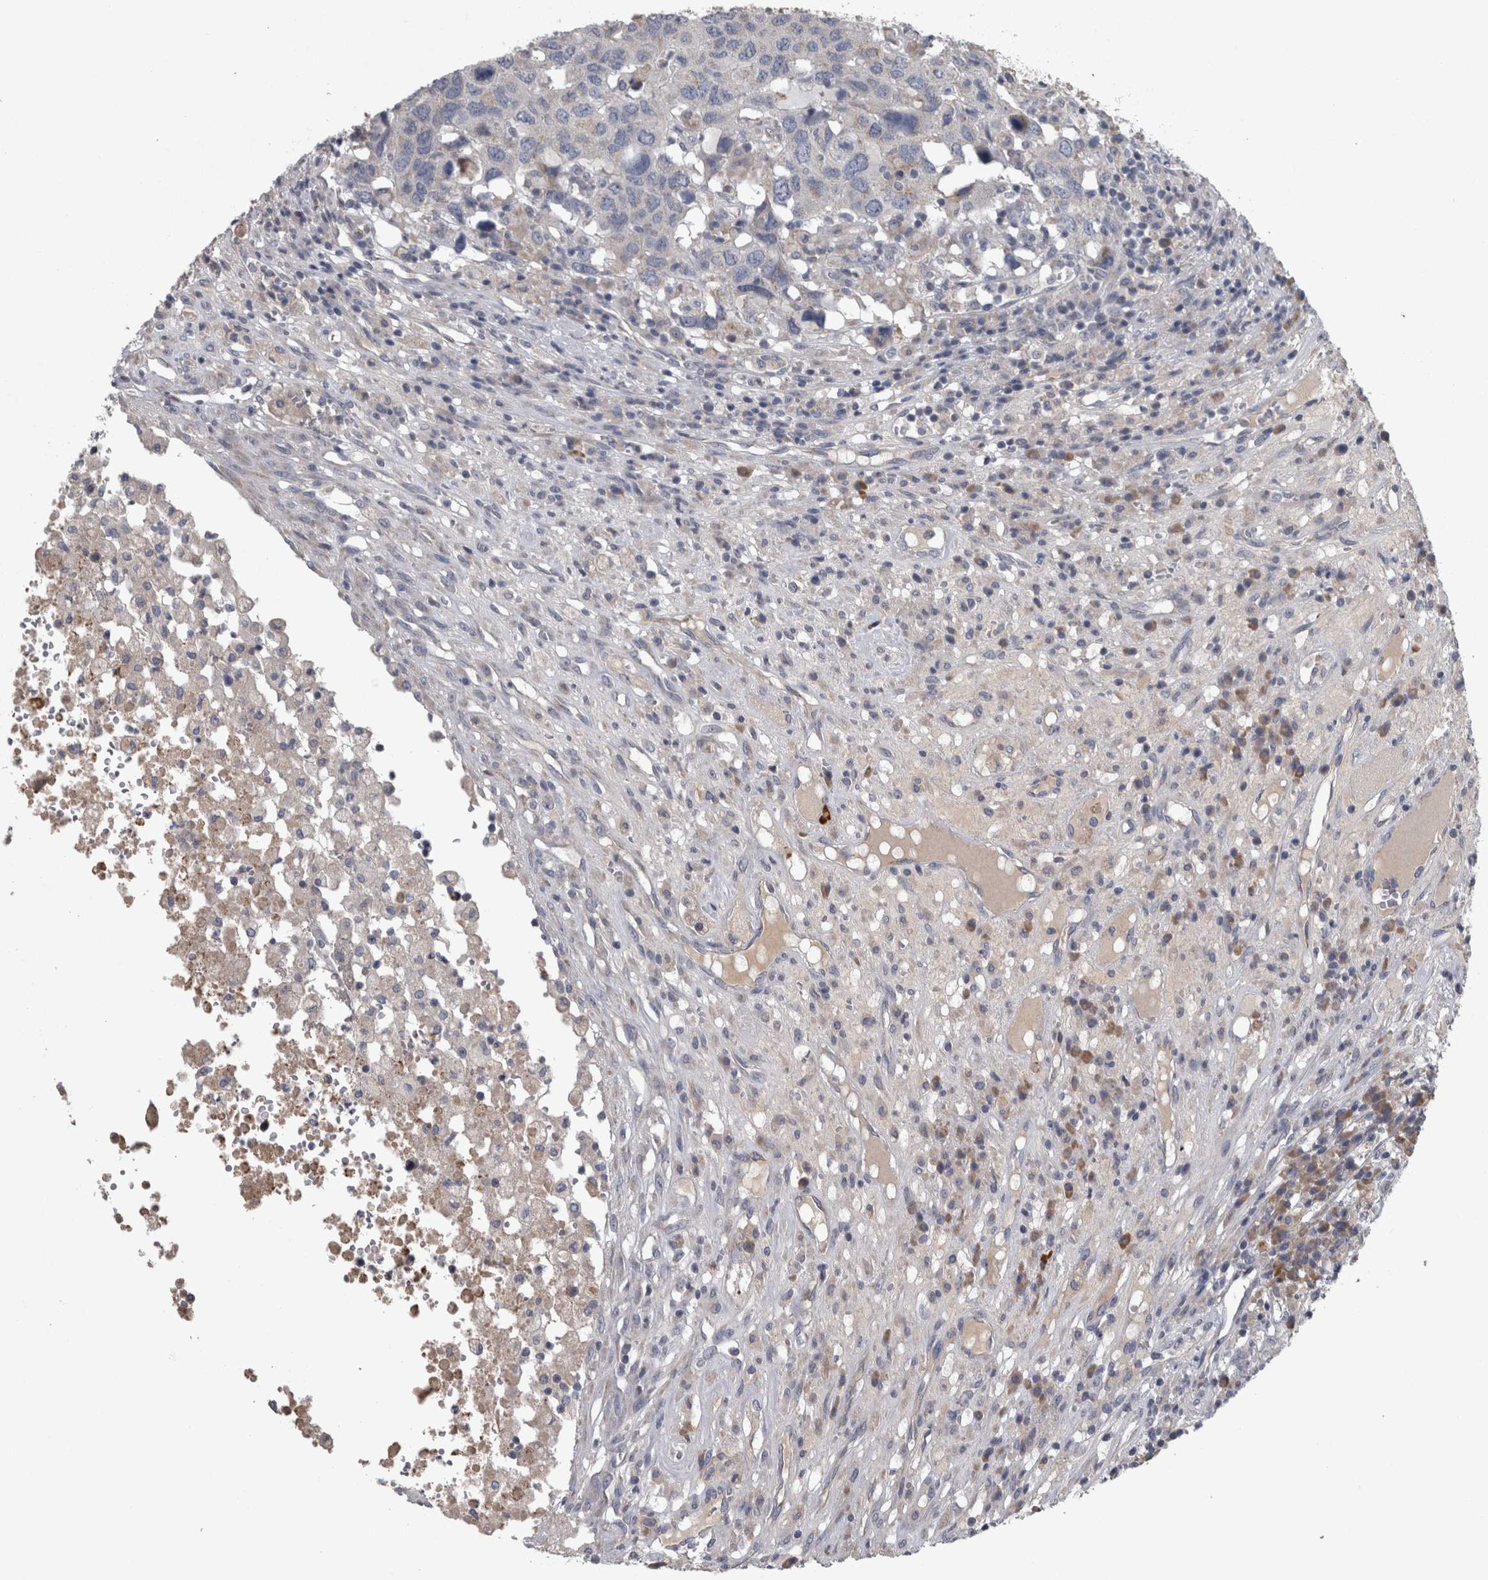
{"staining": {"intensity": "negative", "quantity": "none", "location": "none"}, "tissue": "head and neck cancer", "cell_type": "Tumor cells", "image_type": "cancer", "snomed": [{"axis": "morphology", "description": "Squamous cell carcinoma, NOS"}, {"axis": "topography", "description": "Head-Neck"}], "caption": "There is no significant expression in tumor cells of head and neck cancer.", "gene": "DBT", "patient": {"sex": "male", "age": 66}}